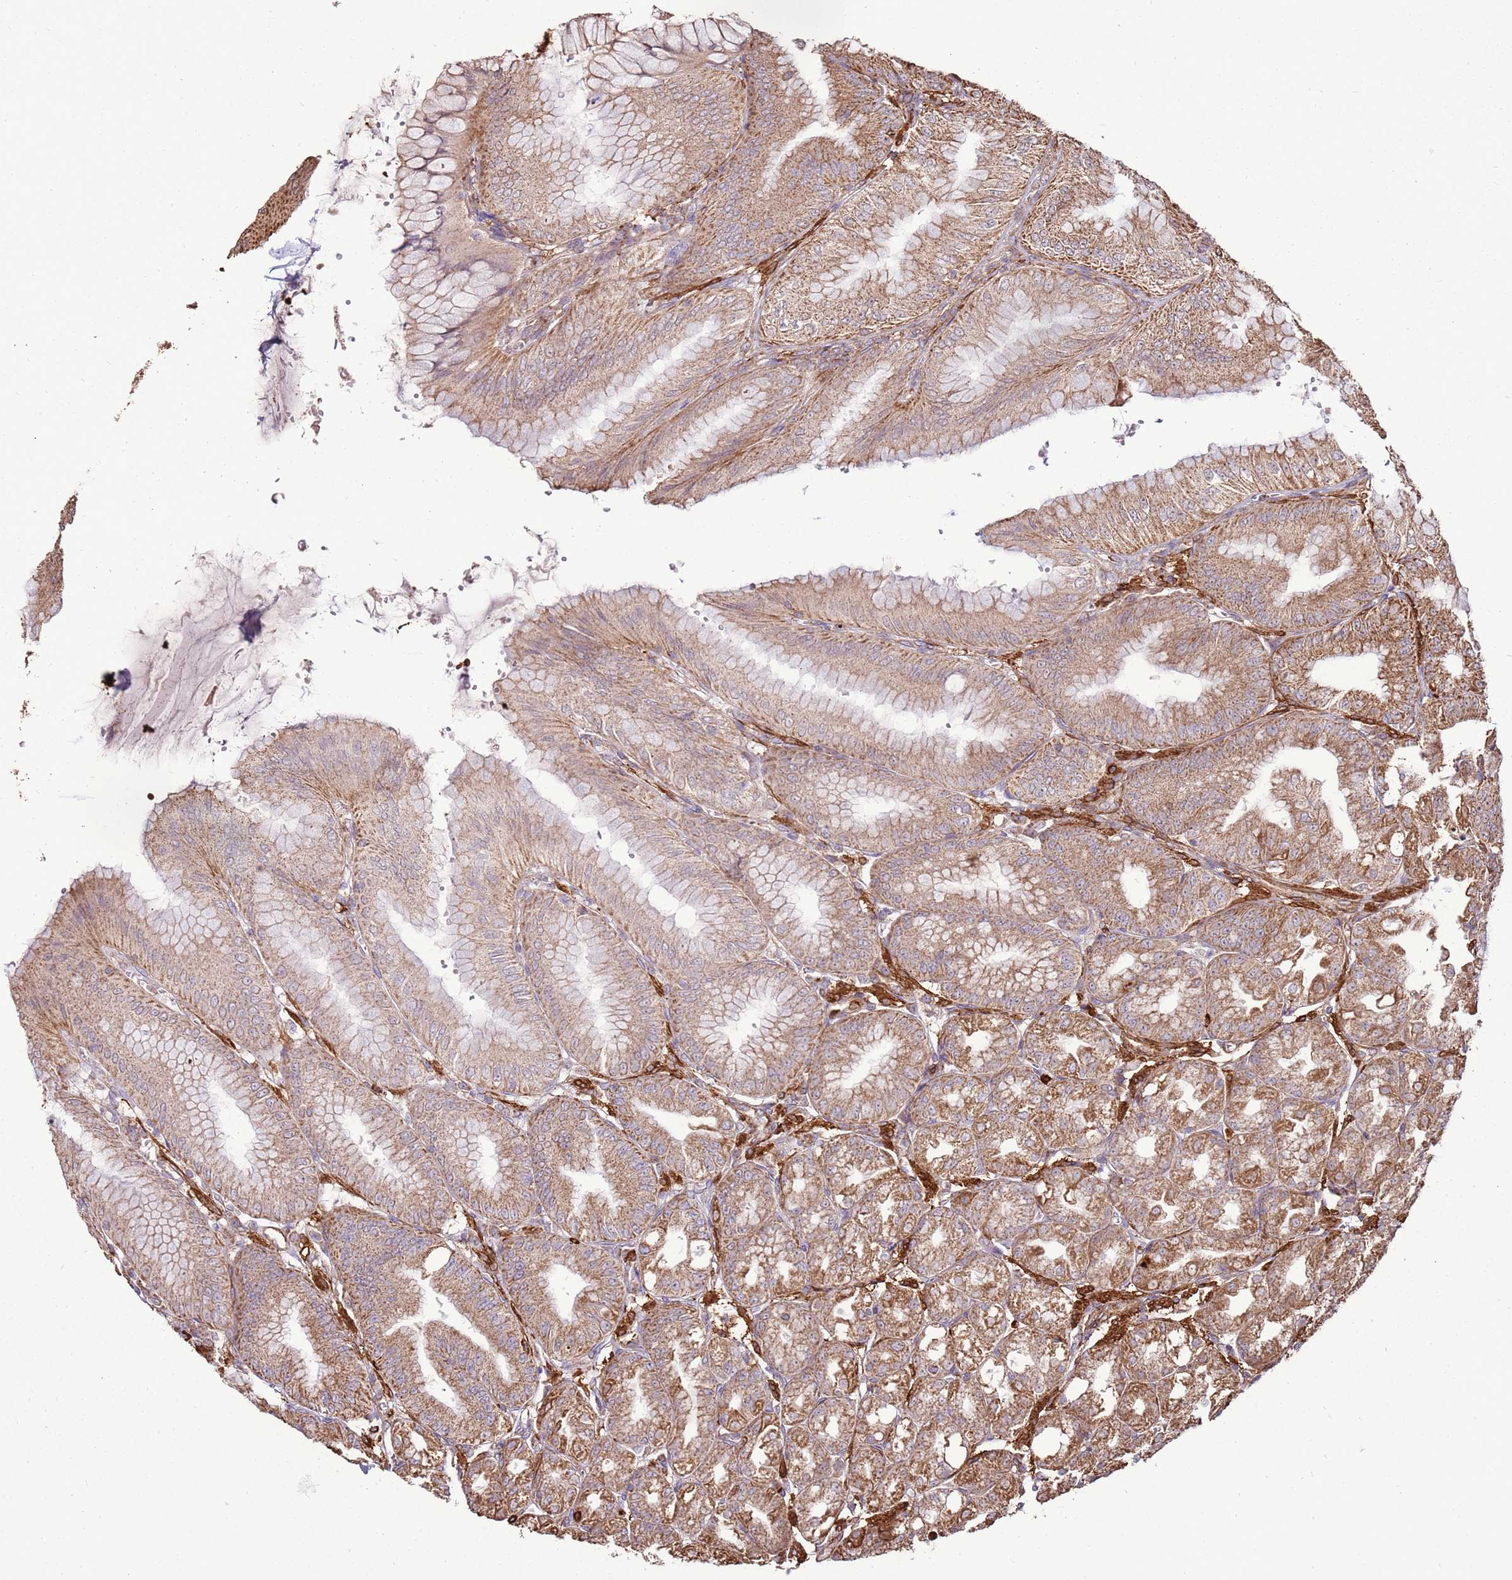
{"staining": {"intensity": "moderate", "quantity": ">75%", "location": "cytoplasmic/membranous"}, "tissue": "stomach", "cell_type": "Glandular cells", "image_type": "normal", "snomed": [{"axis": "morphology", "description": "Normal tissue, NOS"}, {"axis": "topography", "description": "Stomach, lower"}], "caption": "Brown immunohistochemical staining in normal human stomach shows moderate cytoplasmic/membranous expression in about >75% of glandular cells.", "gene": "DDX59", "patient": {"sex": "male", "age": 71}}